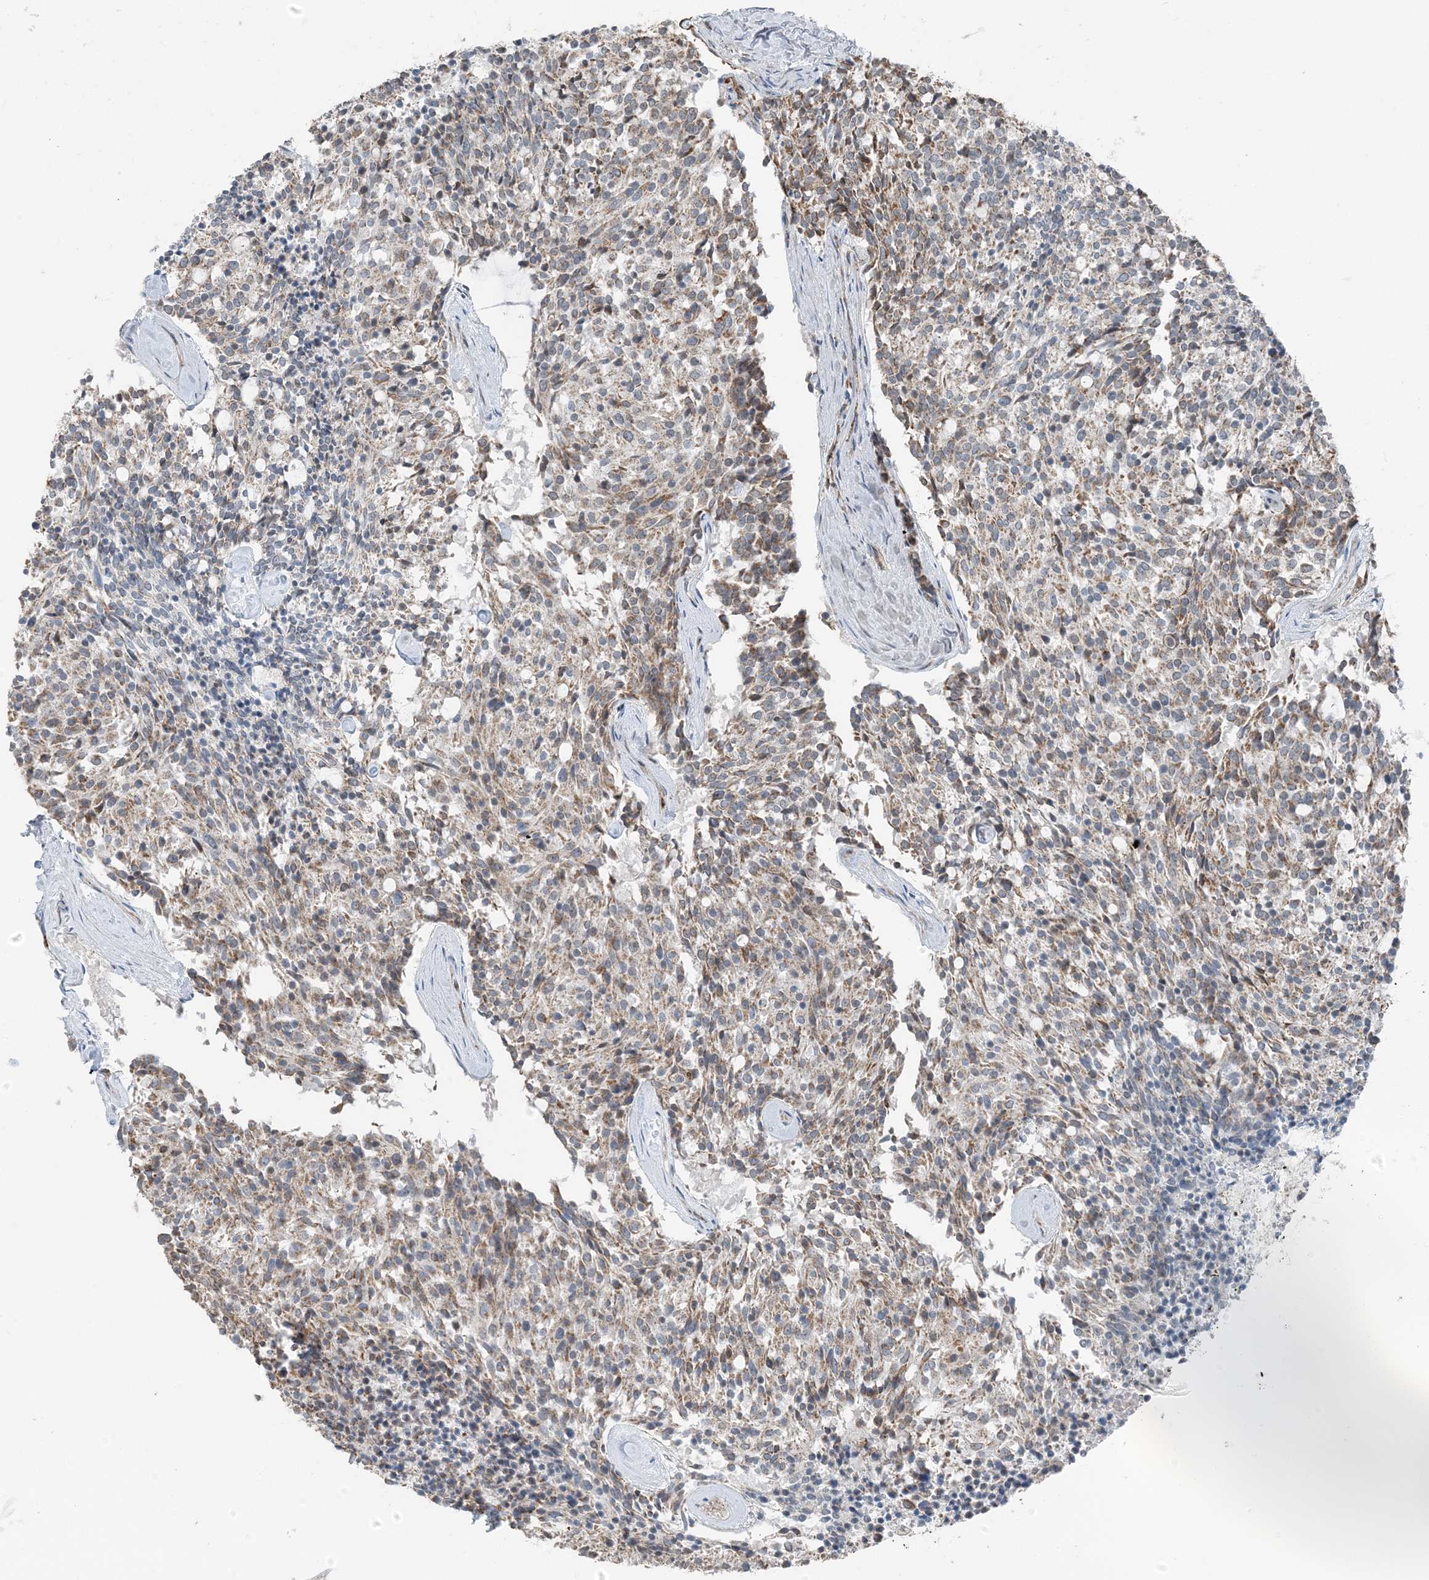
{"staining": {"intensity": "weak", "quantity": ">75%", "location": "cytoplasmic/membranous"}, "tissue": "carcinoid", "cell_type": "Tumor cells", "image_type": "cancer", "snomed": [{"axis": "morphology", "description": "Carcinoid, malignant, NOS"}, {"axis": "topography", "description": "Pancreas"}], "caption": "Immunohistochemical staining of human carcinoid exhibits low levels of weak cytoplasmic/membranous protein expression in approximately >75% of tumor cells.", "gene": "PILRB", "patient": {"sex": "female", "age": 54}}